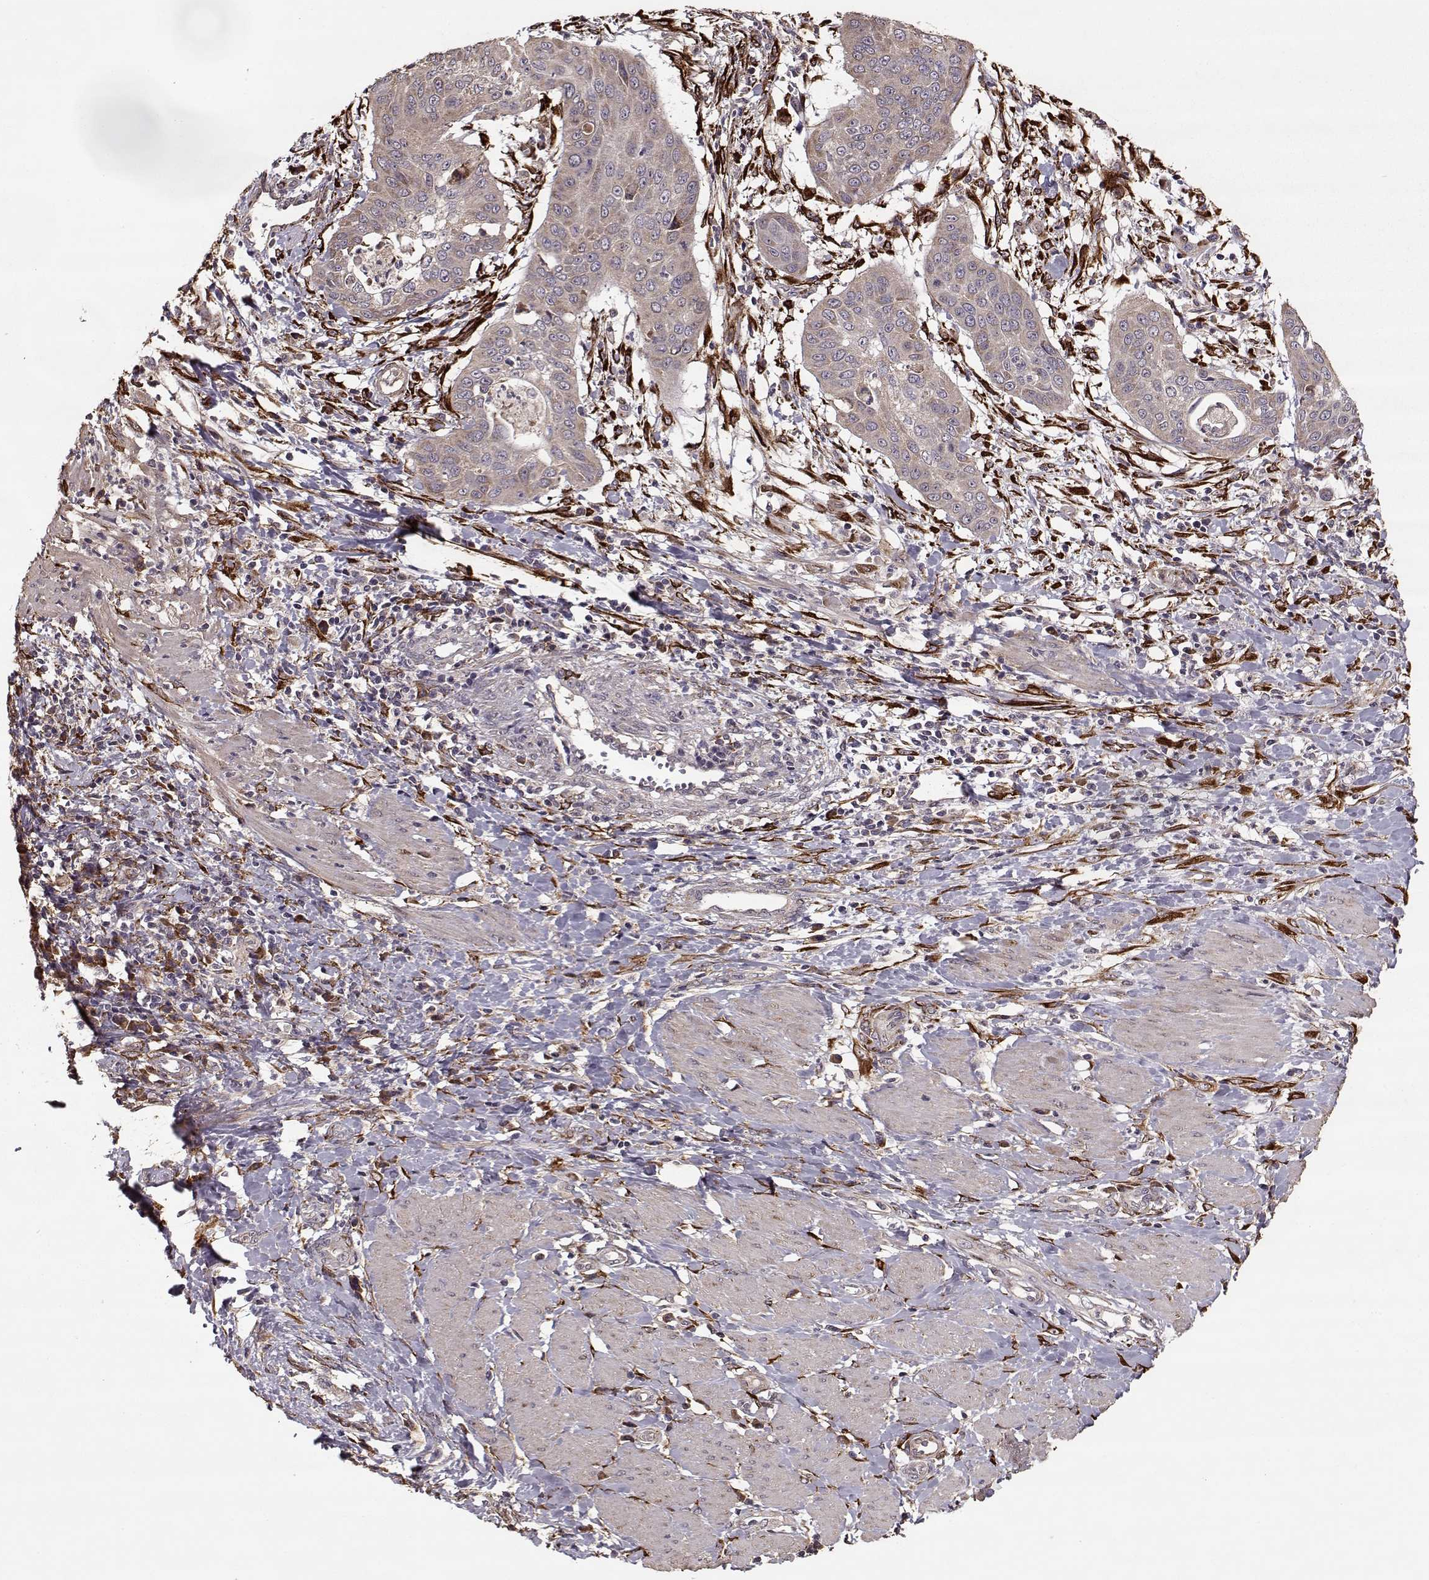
{"staining": {"intensity": "weak", "quantity": ">75%", "location": "cytoplasmic/membranous"}, "tissue": "cervical cancer", "cell_type": "Tumor cells", "image_type": "cancer", "snomed": [{"axis": "morphology", "description": "Squamous cell carcinoma, NOS"}, {"axis": "topography", "description": "Cervix"}], "caption": "Protein positivity by immunohistochemistry shows weak cytoplasmic/membranous staining in approximately >75% of tumor cells in cervical squamous cell carcinoma. (Stains: DAB (3,3'-diaminobenzidine) in brown, nuclei in blue, Microscopy: brightfield microscopy at high magnification).", "gene": "IMMP1L", "patient": {"sex": "female", "age": 39}}